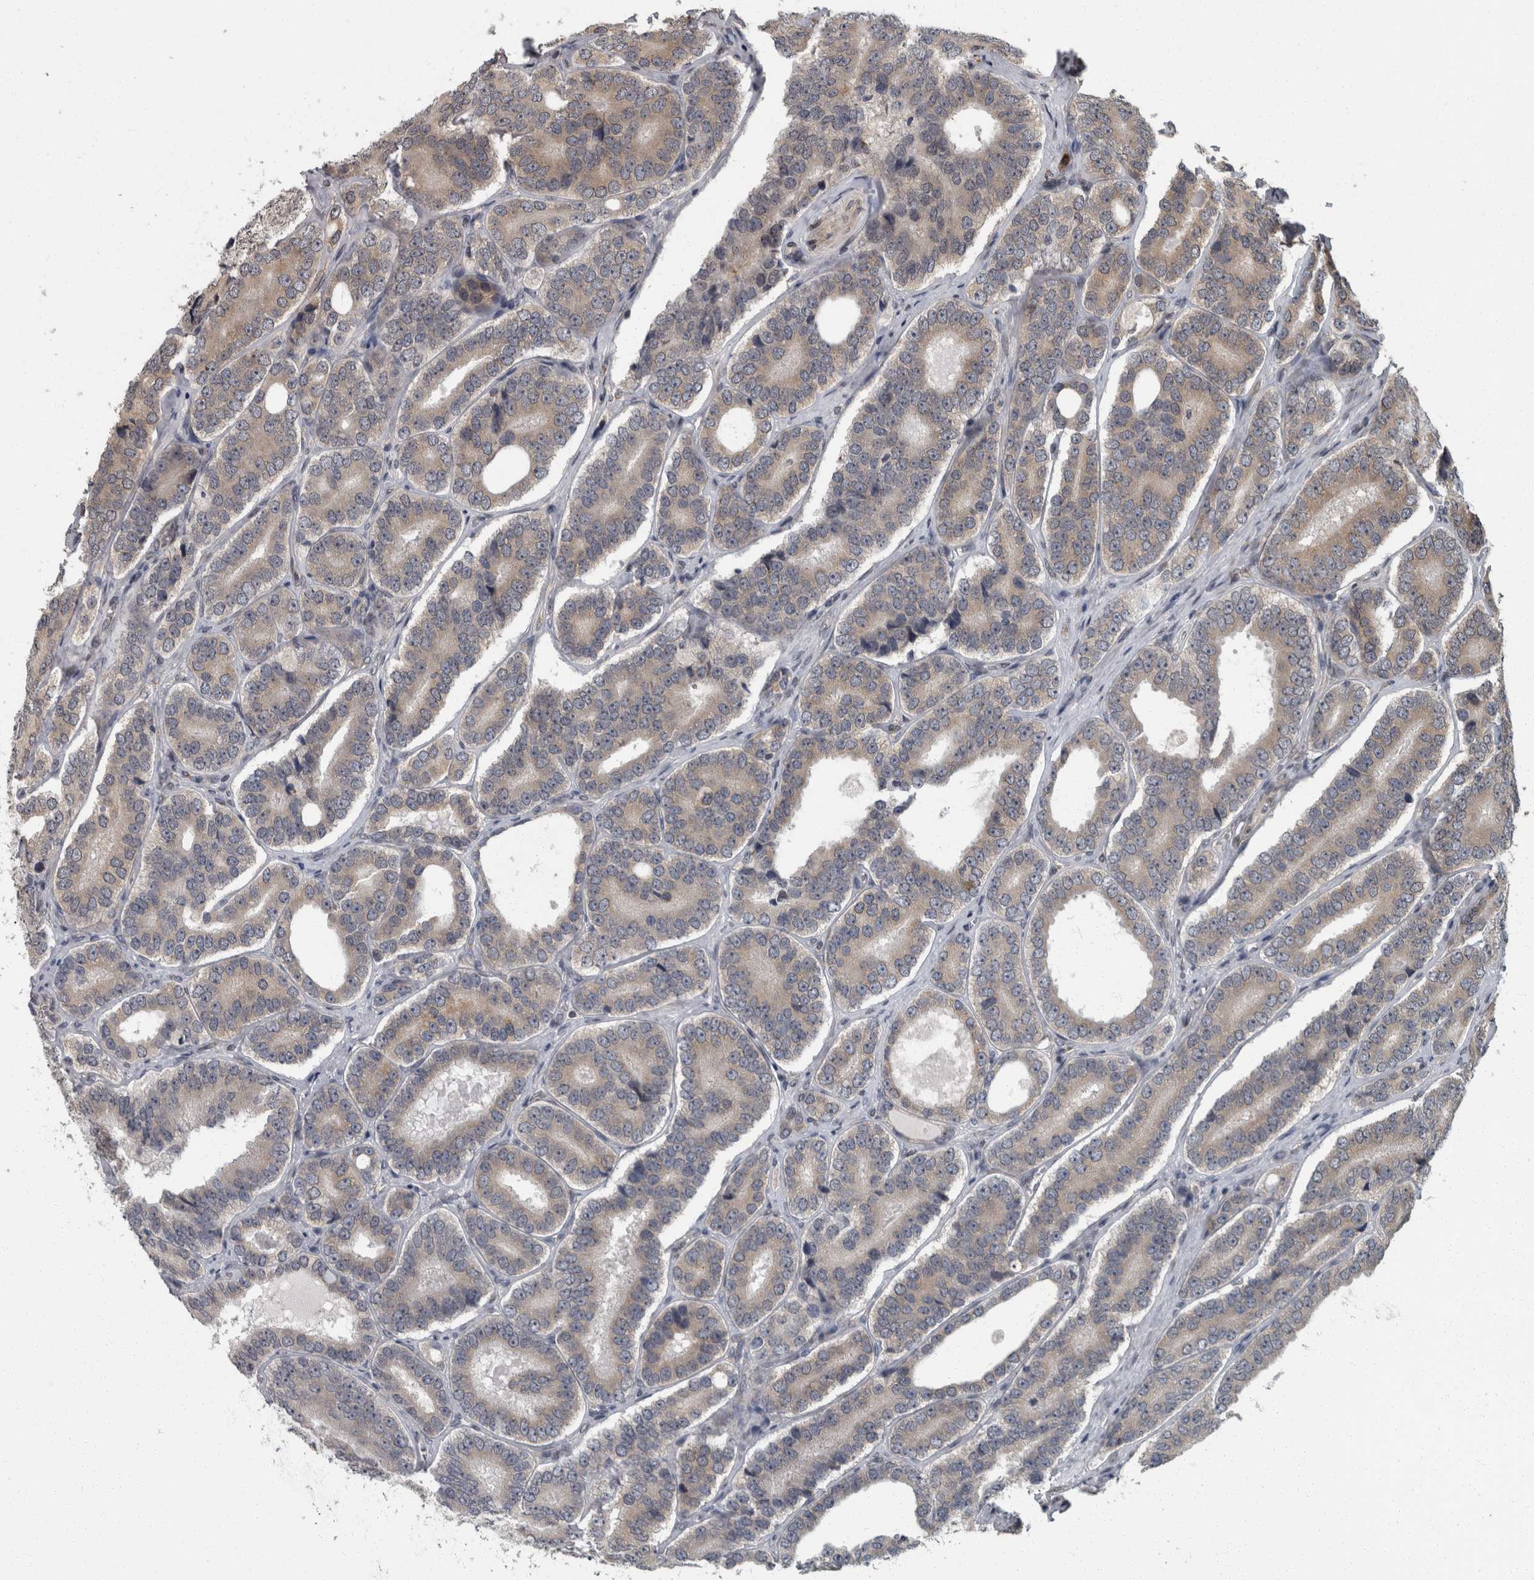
{"staining": {"intensity": "weak", "quantity": "<25%", "location": "cytoplasmic/membranous"}, "tissue": "prostate cancer", "cell_type": "Tumor cells", "image_type": "cancer", "snomed": [{"axis": "morphology", "description": "Adenocarcinoma, High grade"}, {"axis": "topography", "description": "Prostate"}], "caption": "Tumor cells show no significant positivity in prostate adenocarcinoma (high-grade).", "gene": "LMAN2L", "patient": {"sex": "male", "age": 56}}